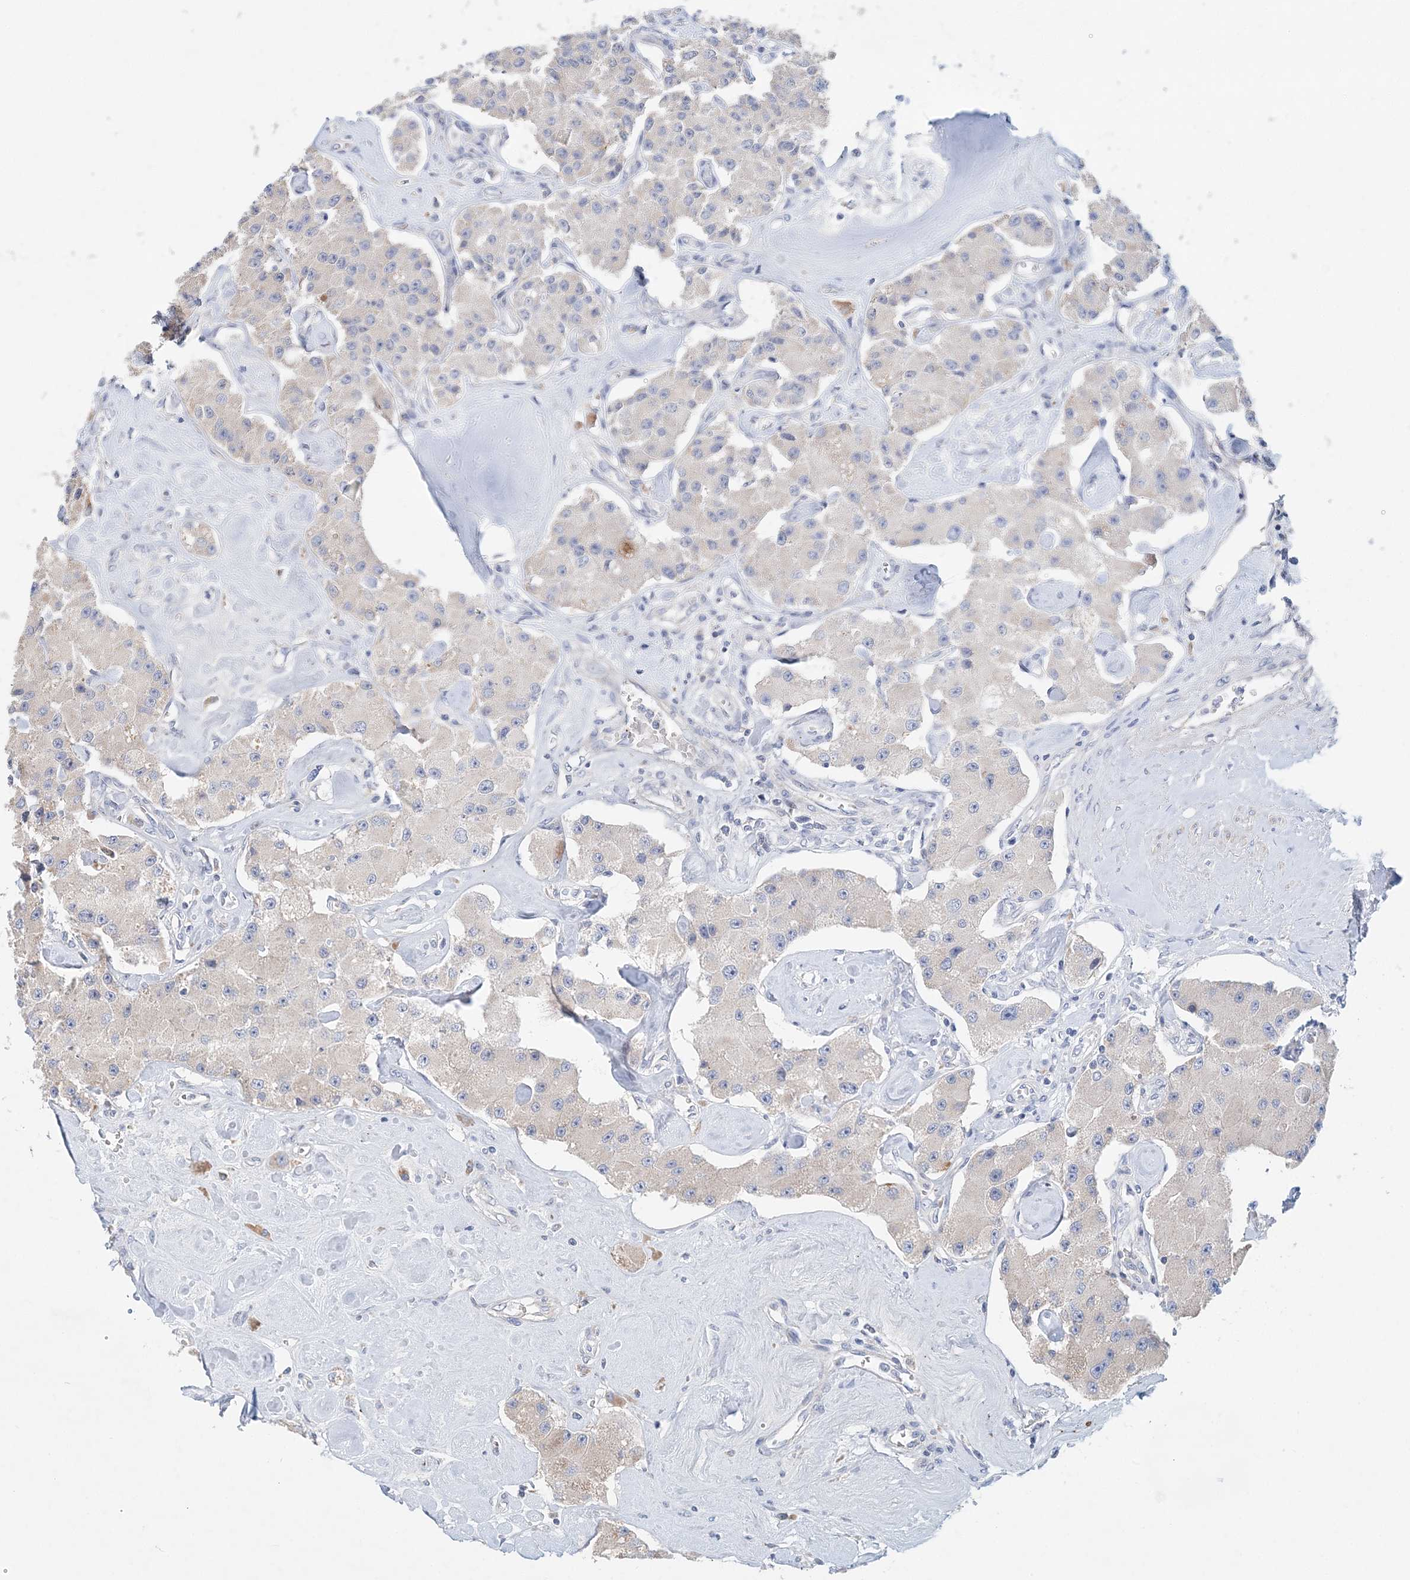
{"staining": {"intensity": "negative", "quantity": "none", "location": "none"}, "tissue": "carcinoid", "cell_type": "Tumor cells", "image_type": "cancer", "snomed": [{"axis": "morphology", "description": "Carcinoid, malignant, NOS"}, {"axis": "topography", "description": "Pancreas"}], "caption": "Immunohistochemical staining of malignant carcinoid shows no significant positivity in tumor cells.", "gene": "LRRIQ4", "patient": {"sex": "male", "age": 41}}